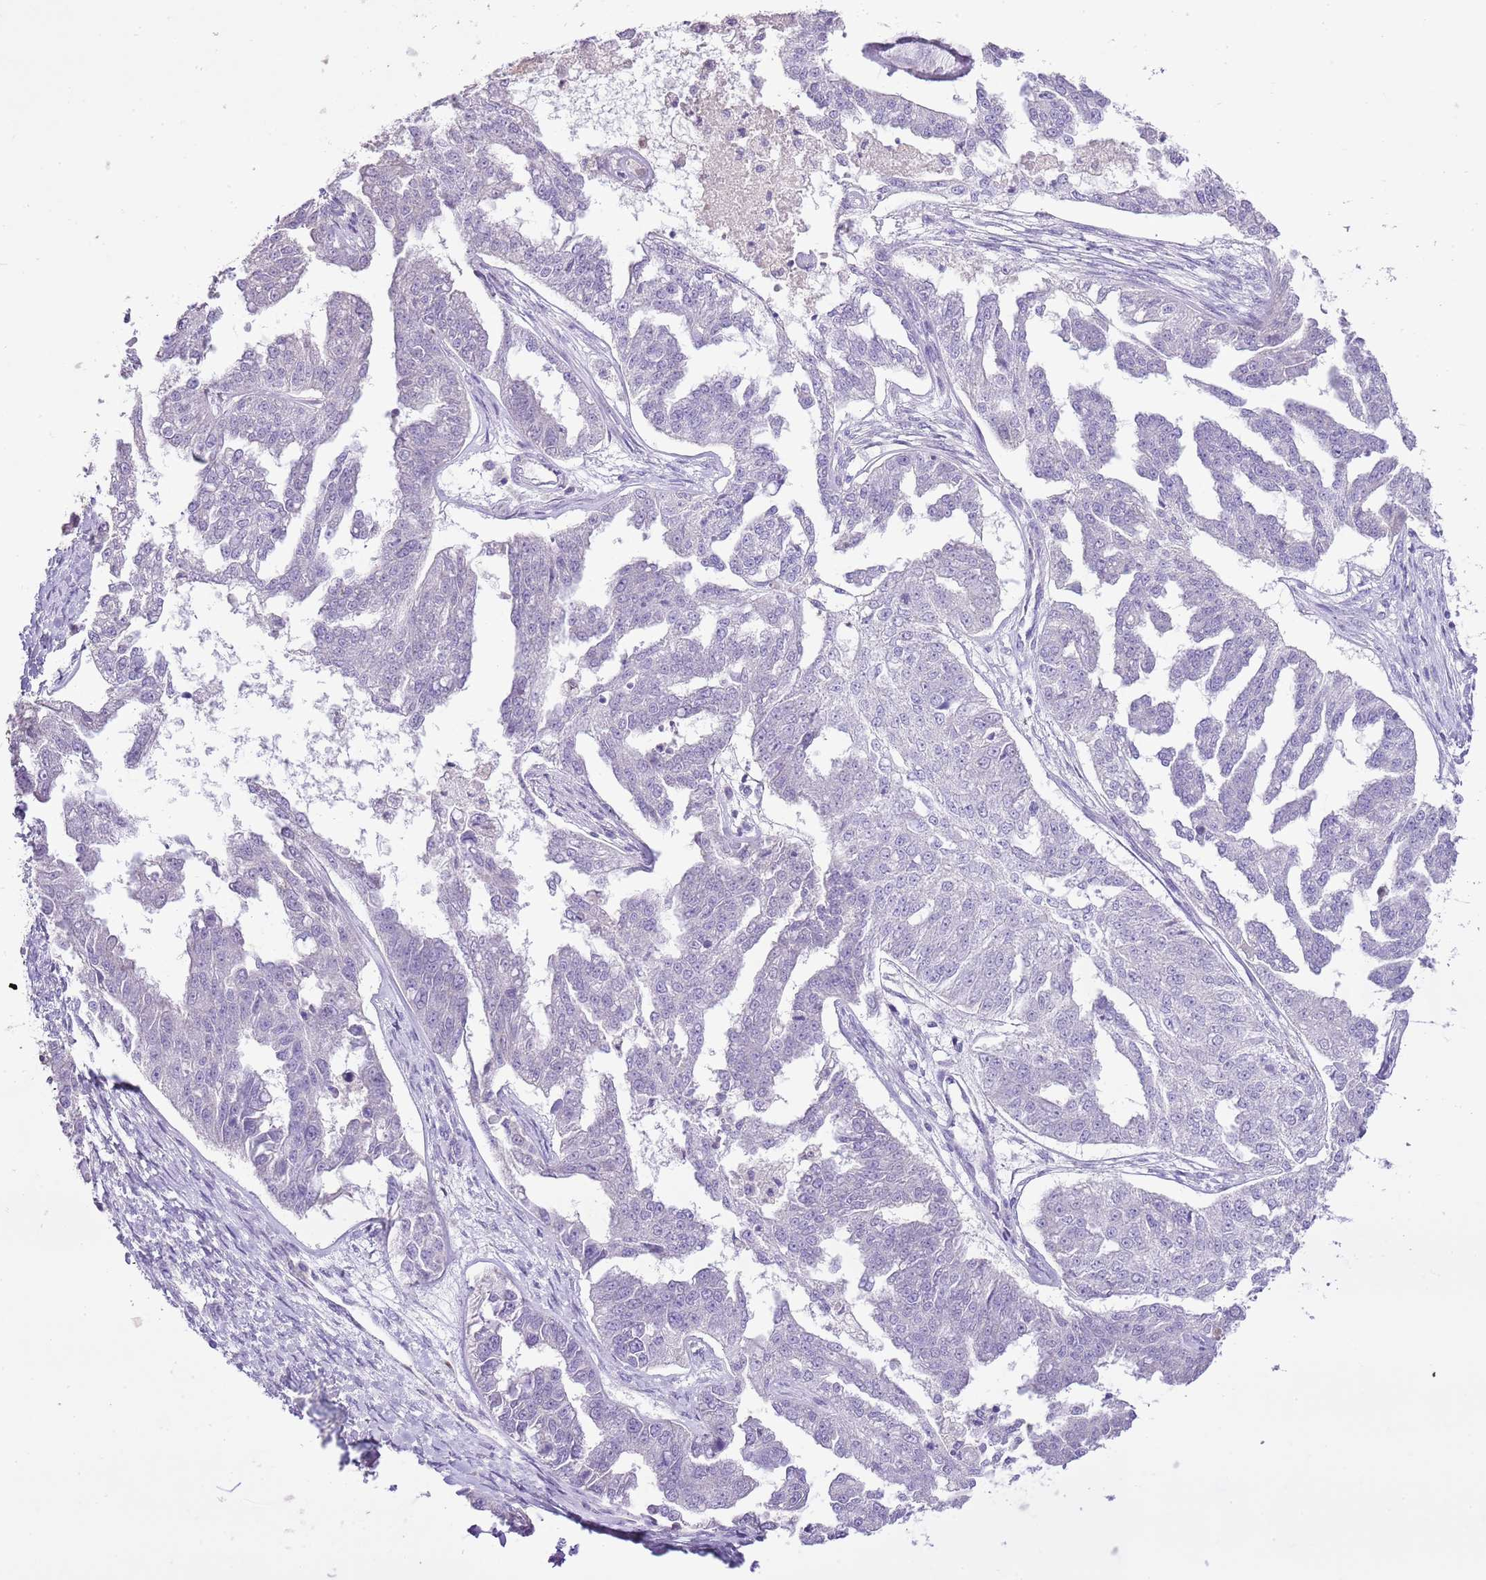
{"staining": {"intensity": "negative", "quantity": "none", "location": "none"}, "tissue": "ovarian cancer", "cell_type": "Tumor cells", "image_type": "cancer", "snomed": [{"axis": "morphology", "description": "Cystadenocarcinoma, serous, NOS"}, {"axis": "topography", "description": "Ovary"}], "caption": "High magnification brightfield microscopy of ovarian serous cystadenocarcinoma stained with DAB (brown) and counterstained with hematoxylin (blue): tumor cells show no significant expression.", "gene": "XPO7", "patient": {"sex": "female", "age": 58}}